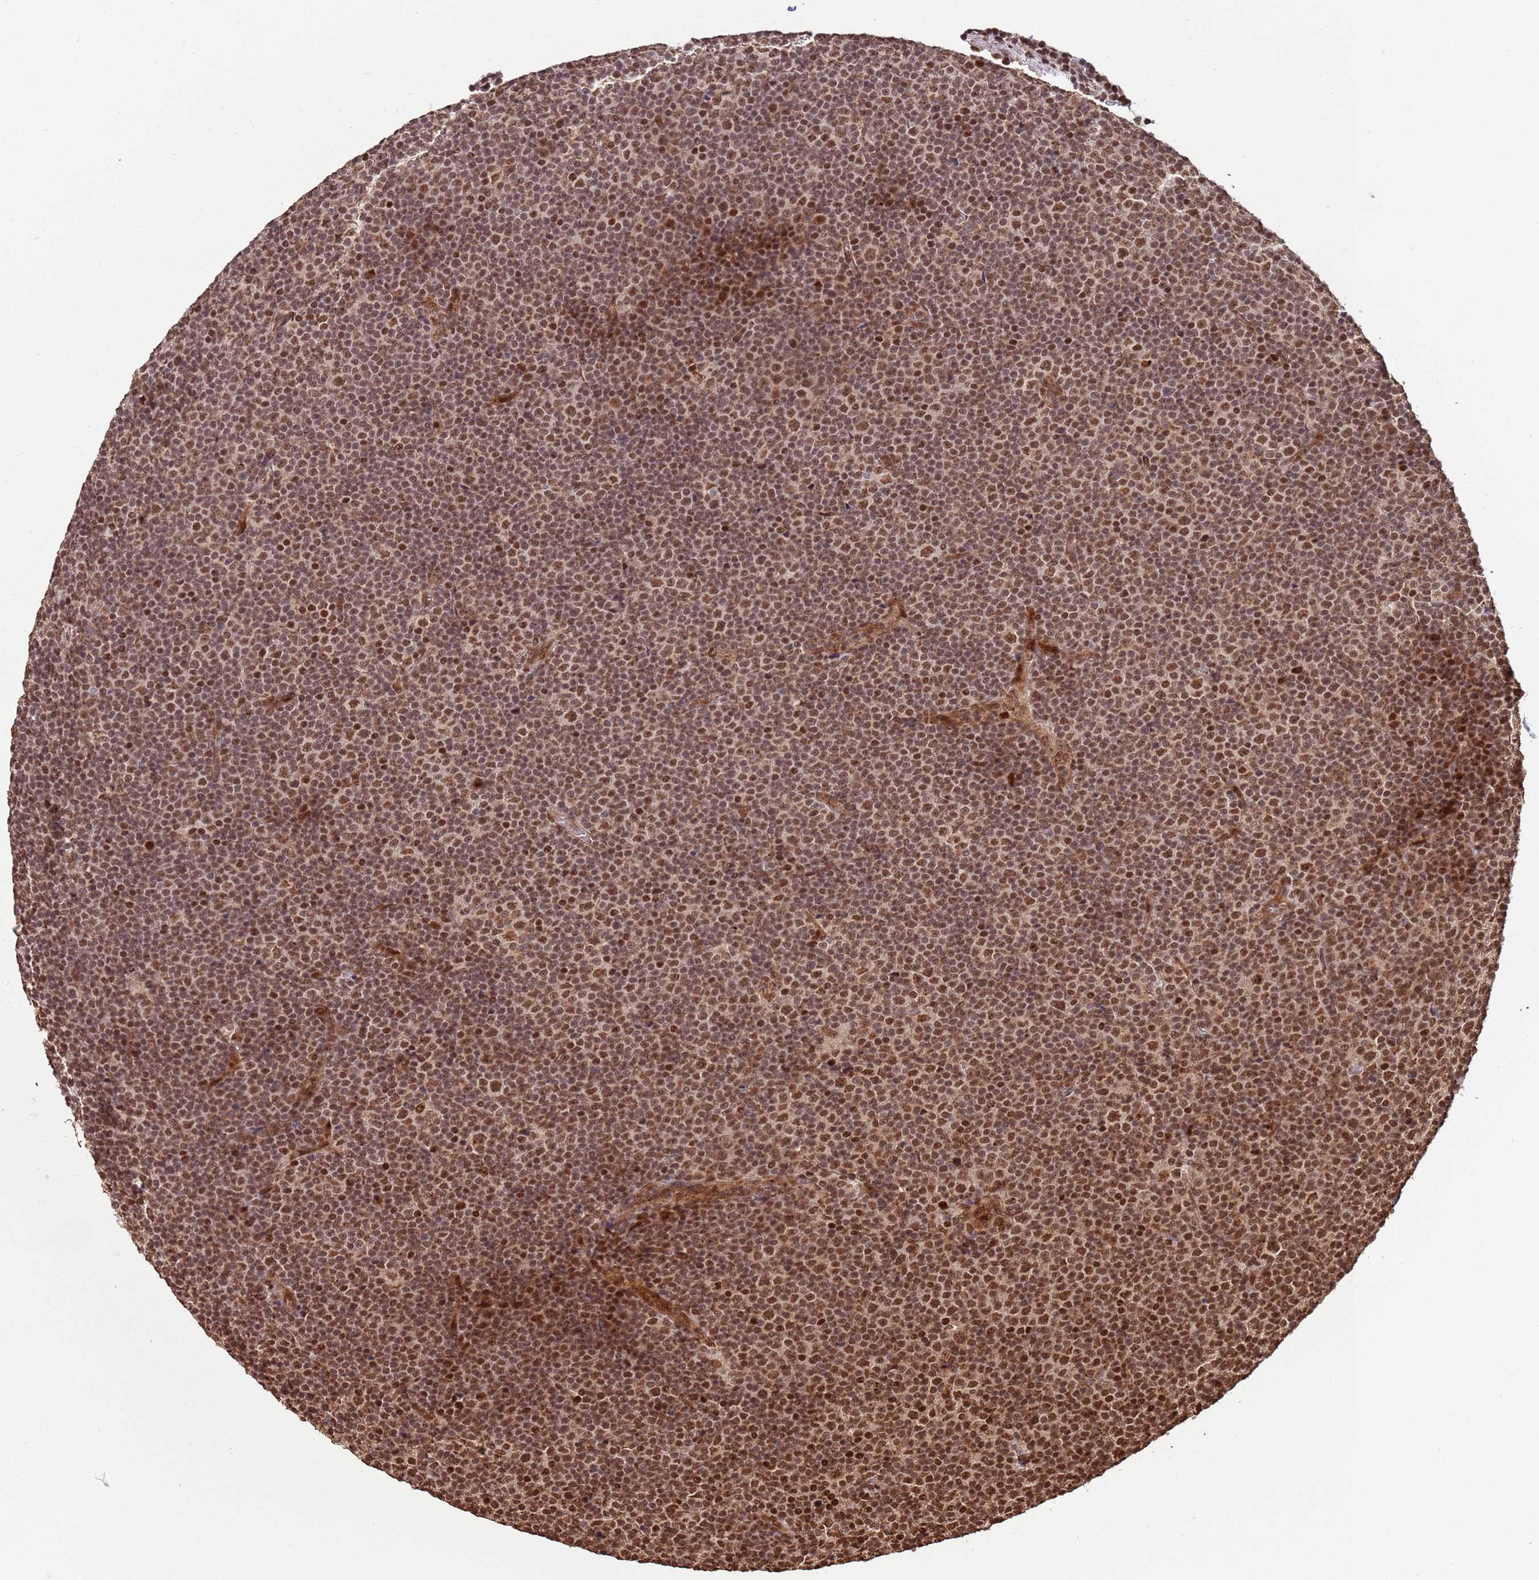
{"staining": {"intensity": "moderate", "quantity": ">75%", "location": "nuclear"}, "tissue": "lymphoma", "cell_type": "Tumor cells", "image_type": "cancer", "snomed": [{"axis": "morphology", "description": "Malignant lymphoma, non-Hodgkin's type, Low grade"}, {"axis": "topography", "description": "Lymph node"}], "caption": "Immunohistochemical staining of human low-grade malignant lymphoma, non-Hodgkin's type reveals medium levels of moderate nuclear expression in approximately >75% of tumor cells.", "gene": "ZBTB12", "patient": {"sex": "female", "age": 67}}